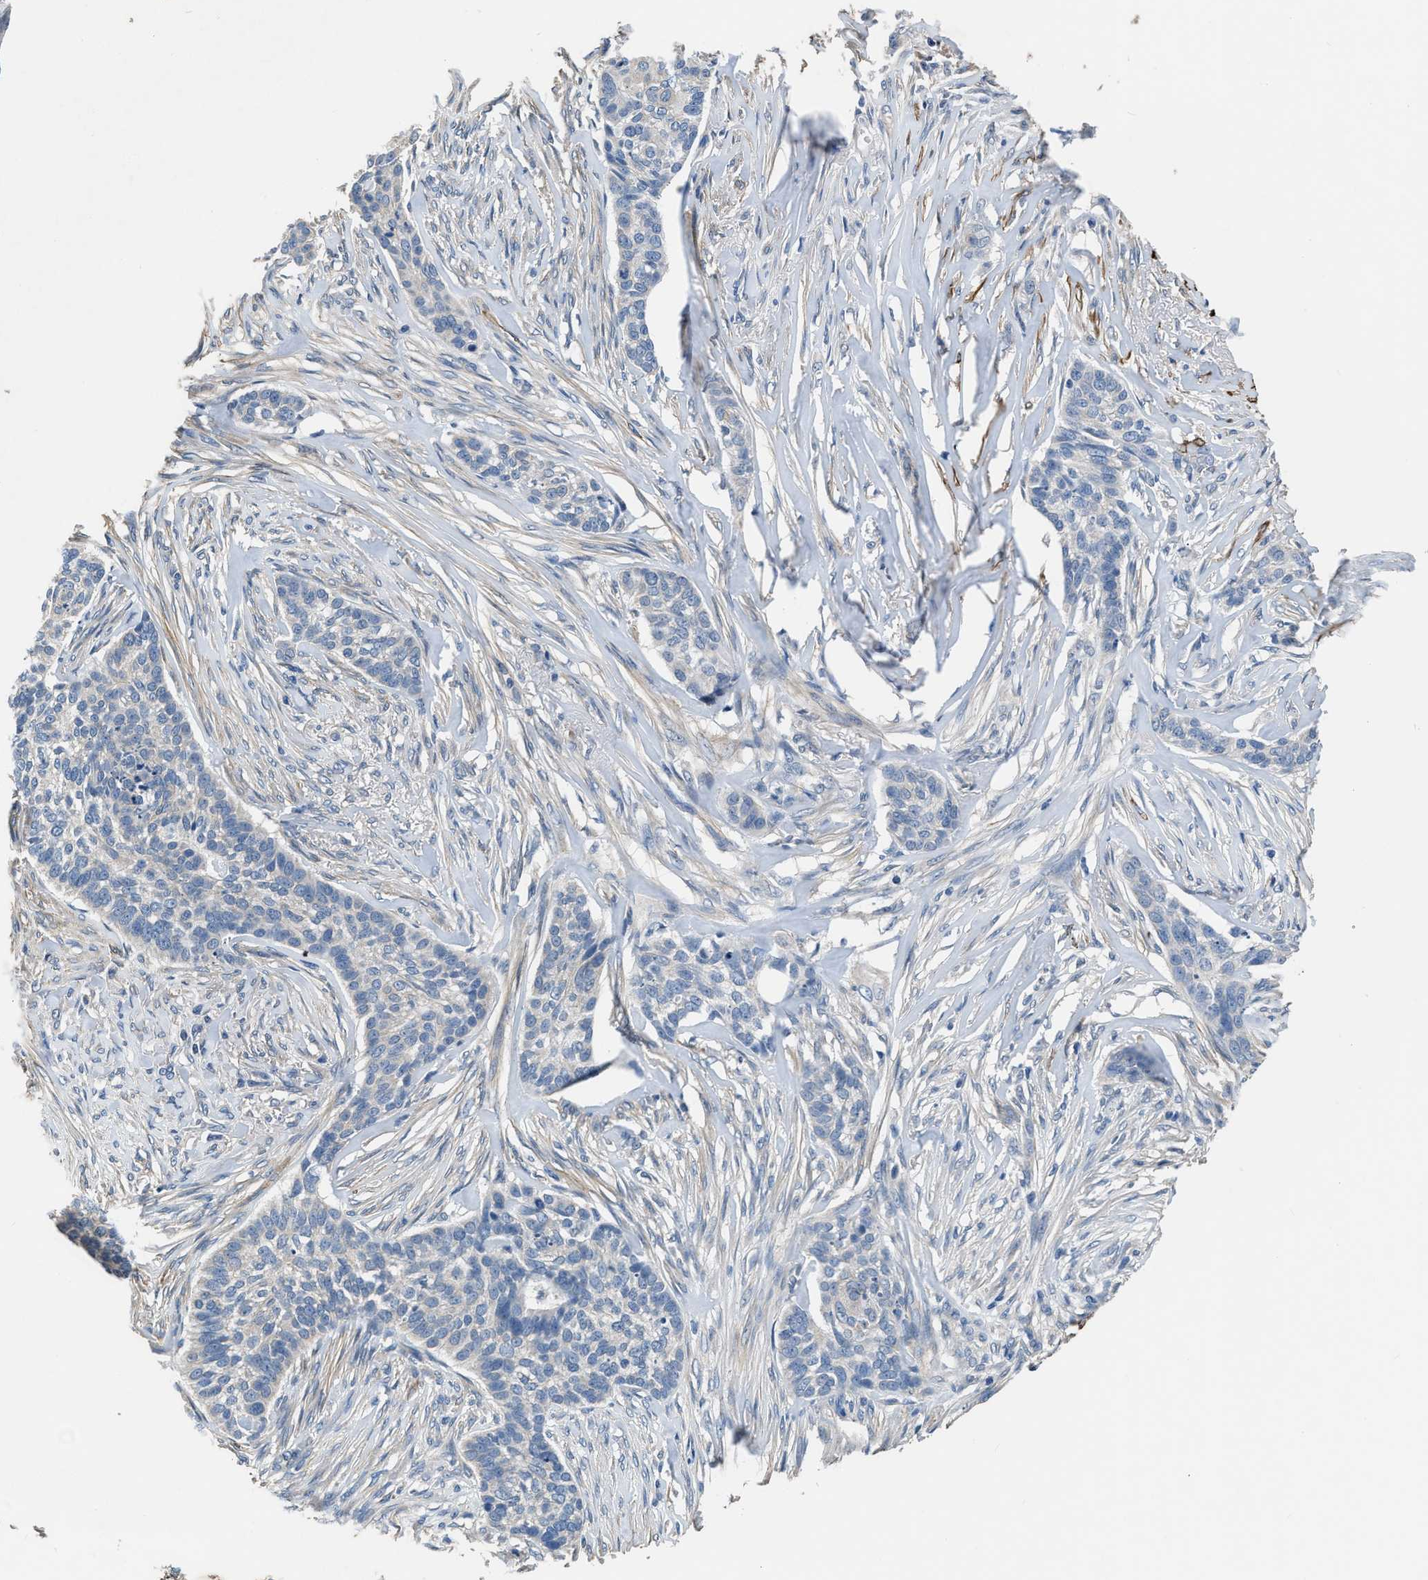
{"staining": {"intensity": "negative", "quantity": "none", "location": "none"}, "tissue": "skin cancer", "cell_type": "Tumor cells", "image_type": "cancer", "snomed": [{"axis": "morphology", "description": "Basal cell carcinoma"}, {"axis": "topography", "description": "Skin"}], "caption": "High power microscopy photomicrograph of an immunohistochemistry (IHC) micrograph of basal cell carcinoma (skin), revealing no significant staining in tumor cells.", "gene": "LANCL2", "patient": {"sex": "male", "age": 85}}